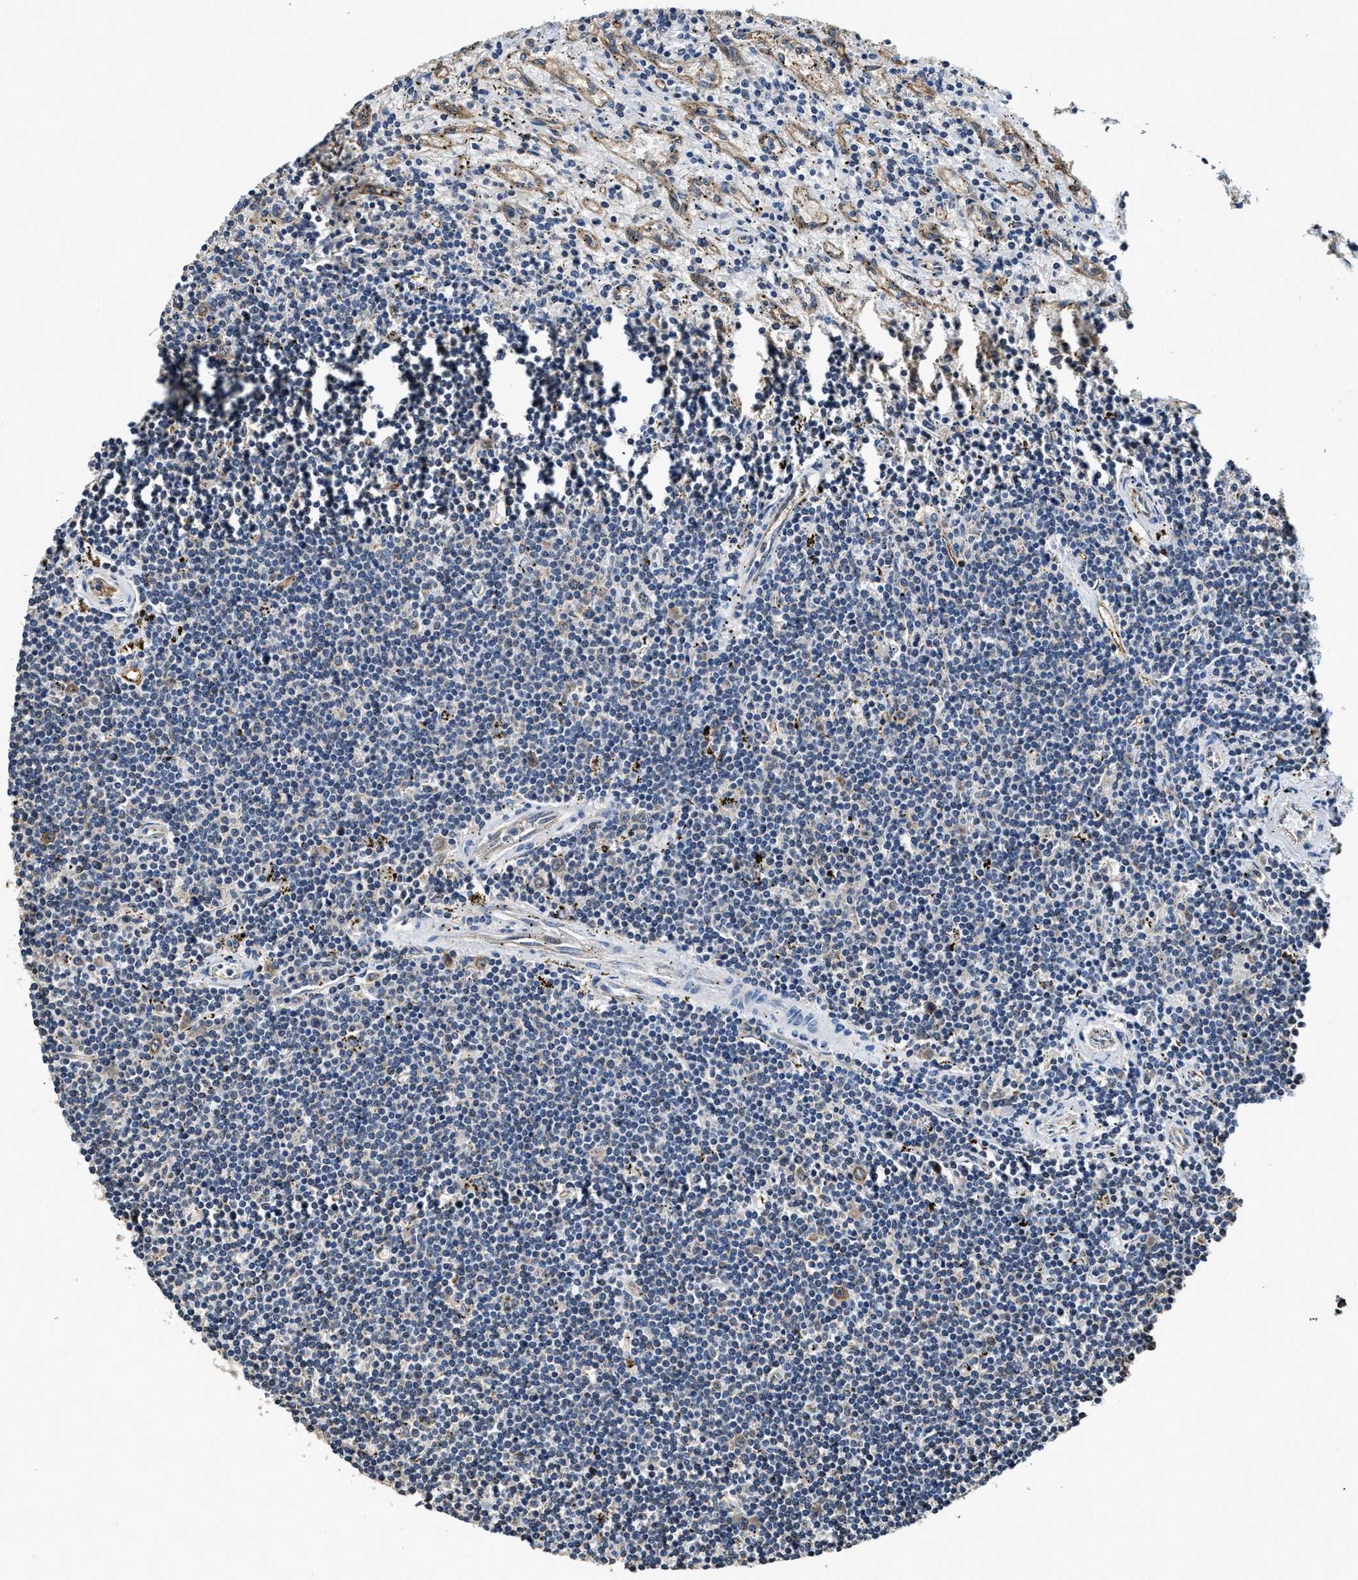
{"staining": {"intensity": "negative", "quantity": "none", "location": "none"}, "tissue": "lymphoma", "cell_type": "Tumor cells", "image_type": "cancer", "snomed": [{"axis": "morphology", "description": "Malignant lymphoma, non-Hodgkin's type, Low grade"}, {"axis": "topography", "description": "Spleen"}], "caption": "This photomicrograph is of lymphoma stained with immunohistochemistry to label a protein in brown with the nuclei are counter-stained blue. There is no positivity in tumor cells.", "gene": "GFRA3", "patient": {"sex": "male", "age": 76}}